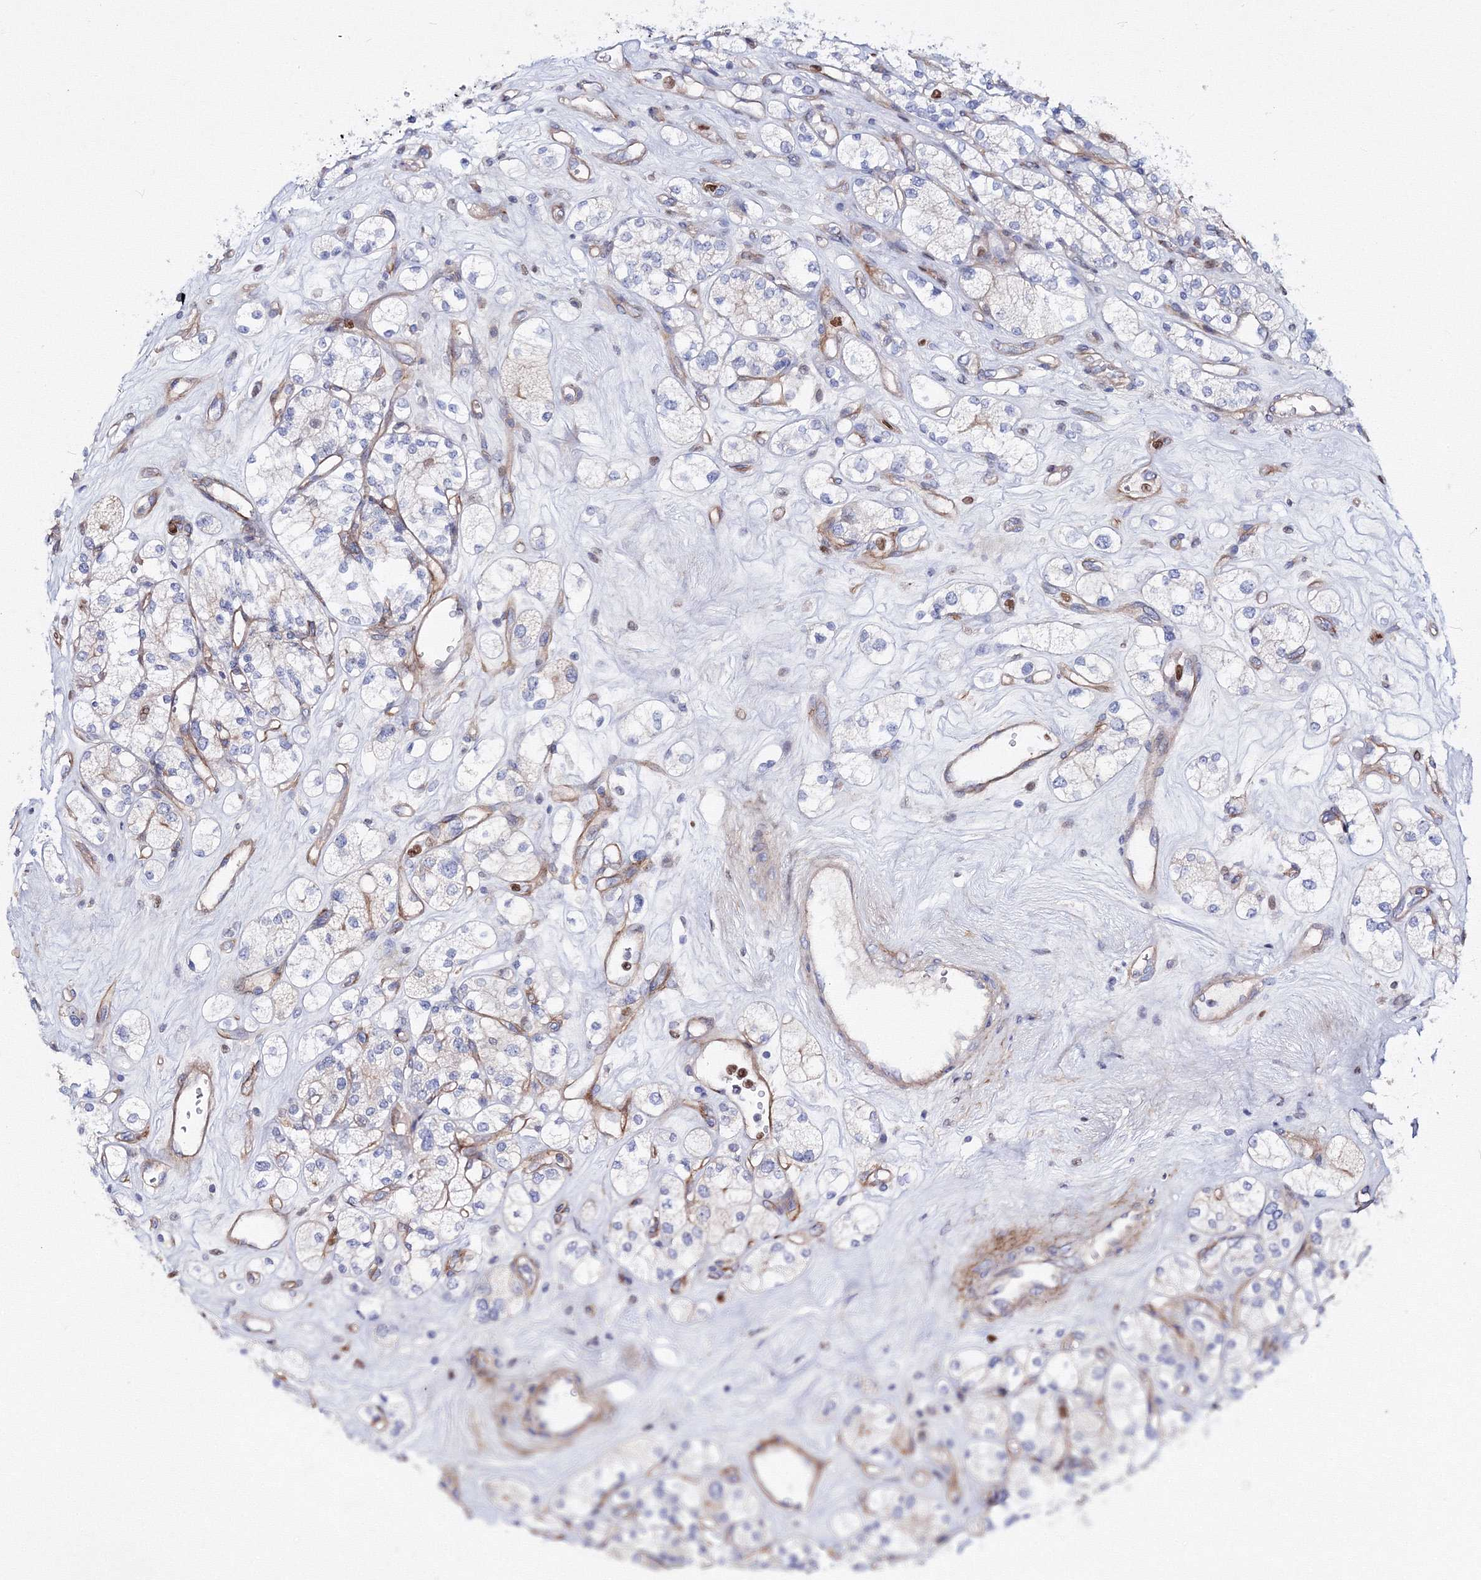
{"staining": {"intensity": "negative", "quantity": "none", "location": "none"}, "tissue": "renal cancer", "cell_type": "Tumor cells", "image_type": "cancer", "snomed": [{"axis": "morphology", "description": "Adenocarcinoma, NOS"}, {"axis": "topography", "description": "Kidney"}], "caption": "A photomicrograph of human renal cancer is negative for staining in tumor cells.", "gene": "C11orf52", "patient": {"sex": "male", "age": 77}}